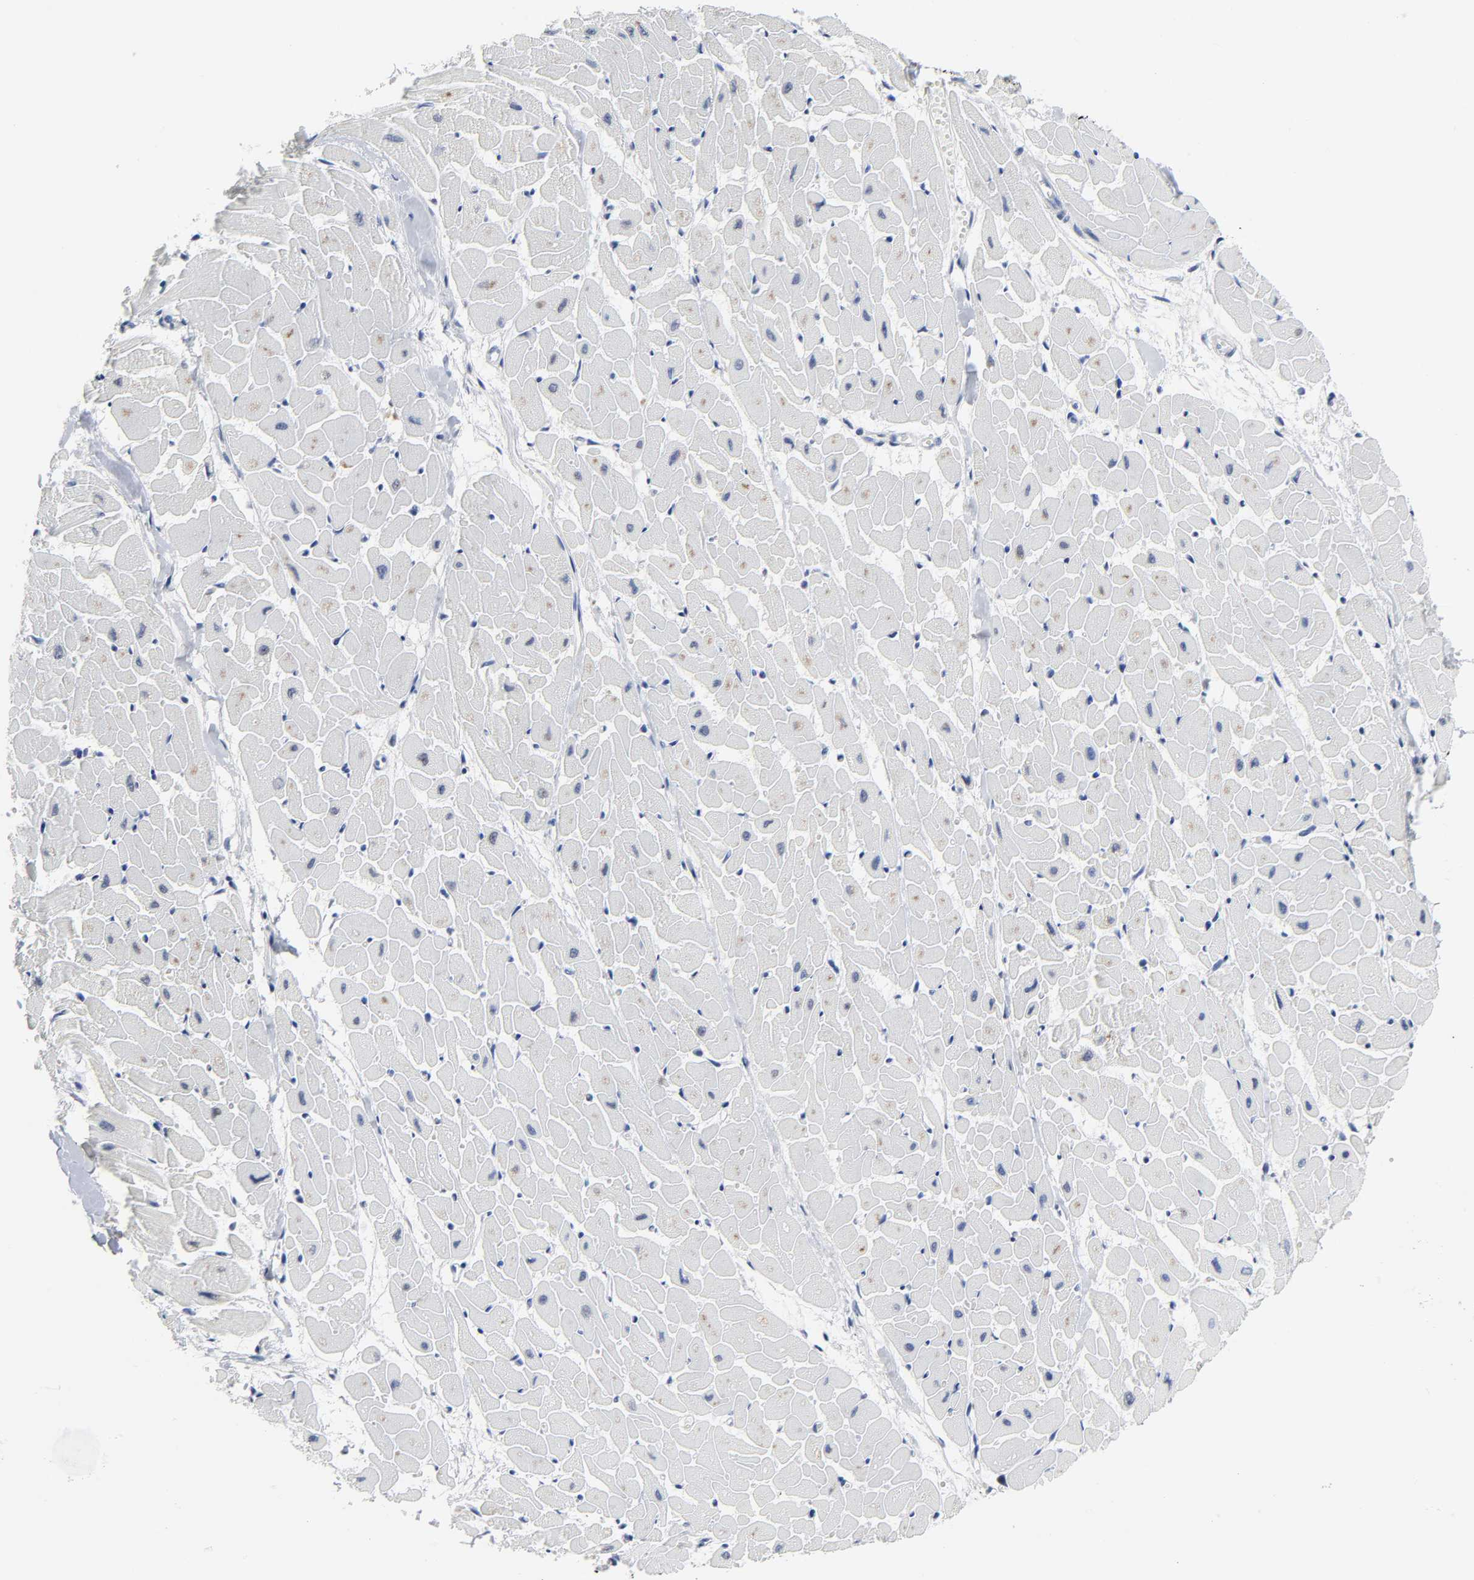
{"staining": {"intensity": "negative", "quantity": "none", "location": "none"}, "tissue": "heart muscle", "cell_type": "Cardiomyocytes", "image_type": "normal", "snomed": [{"axis": "morphology", "description": "Normal tissue, NOS"}, {"axis": "topography", "description": "Heart"}], "caption": "Histopathology image shows no significant protein expression in cardiomyocytes of benign heart muscle. The staining was performed using DAB to visualize the protein expression in brown, while the nuclei were stained in blue with hematoxylin (Magnification: 20x).", "gene": "WEE1", "patient": {"sex": "female", "age": 19}}